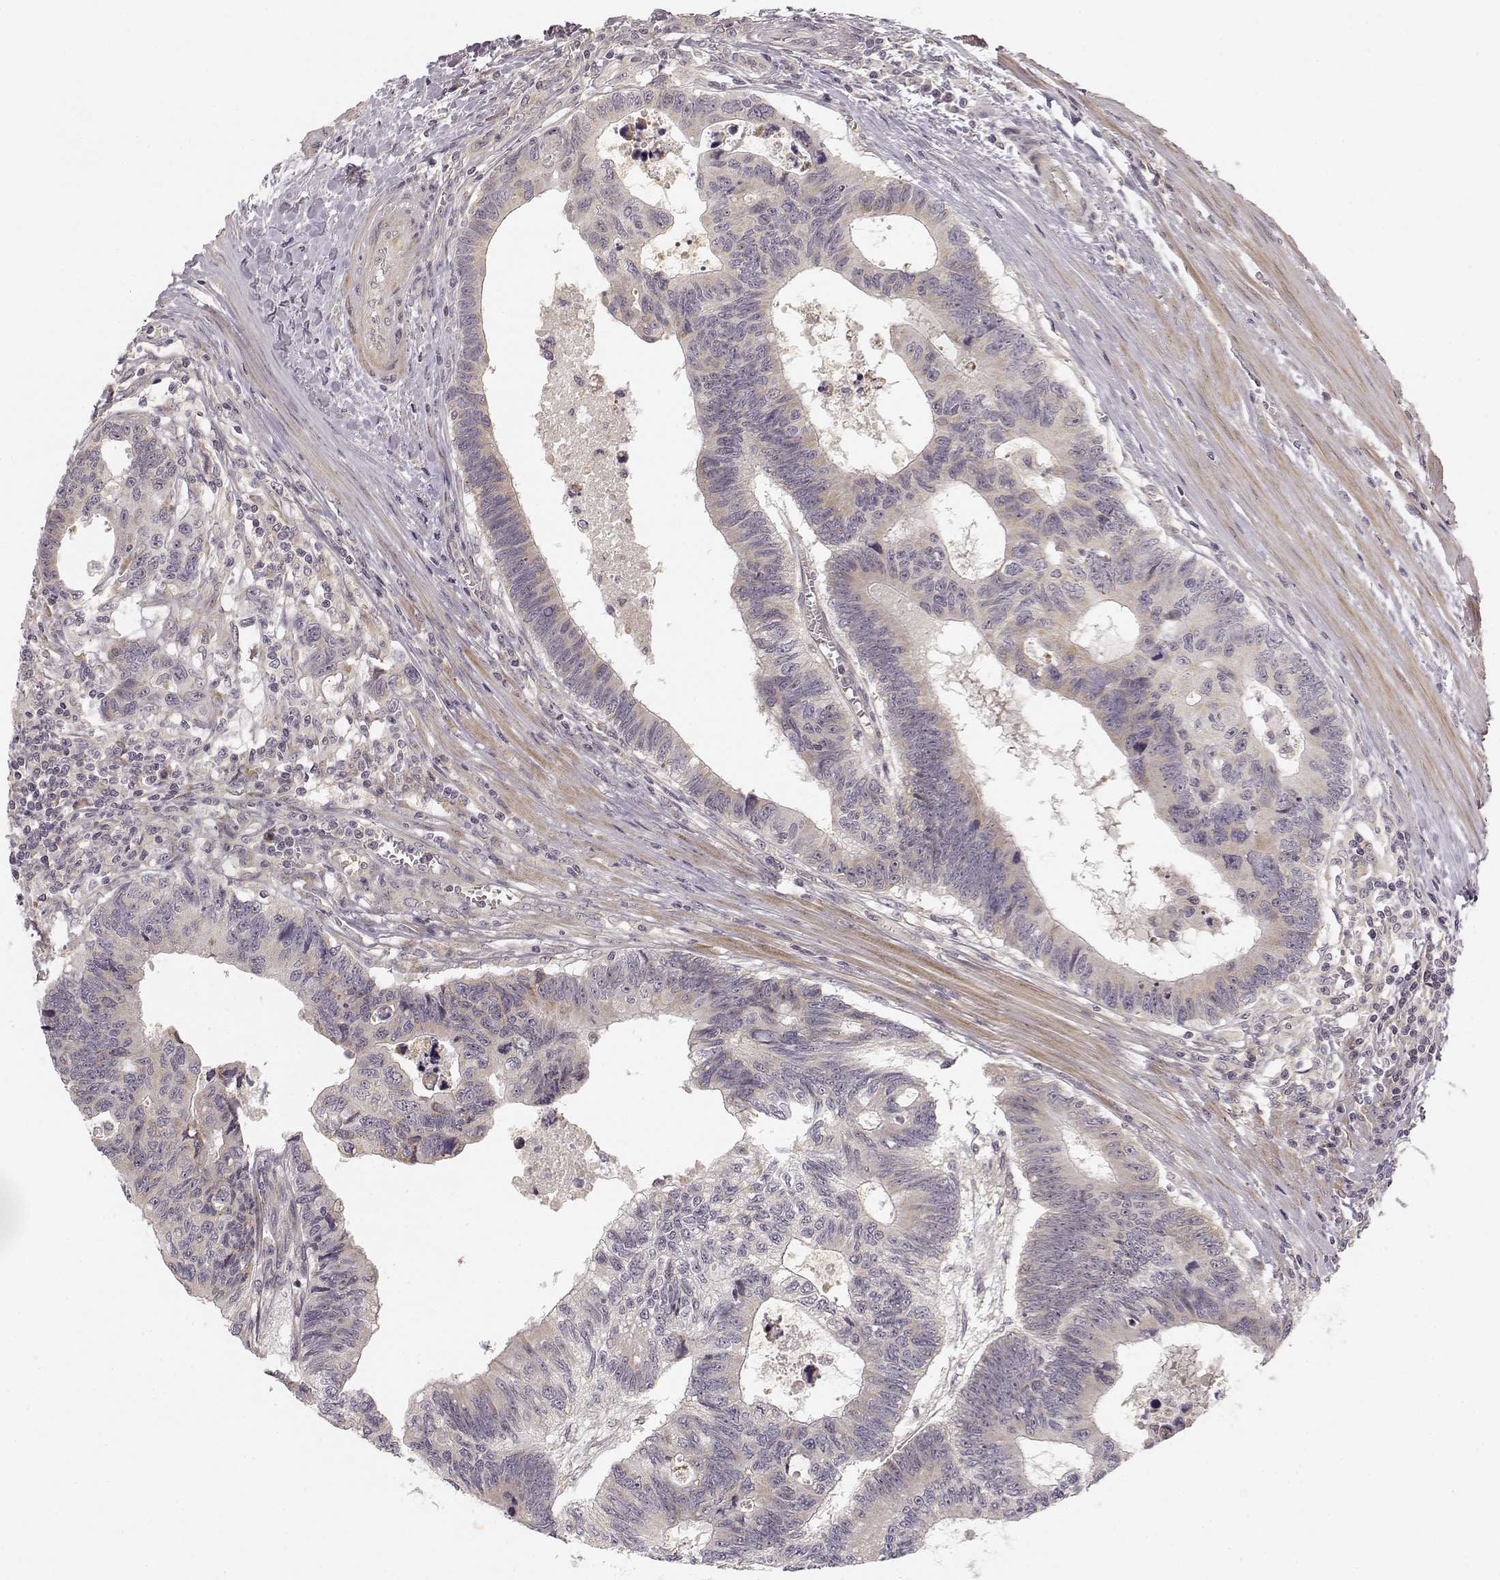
{"staining": {"intensity": "weak", "quantity": "25%-75%", "location": "cytoplasmic/membranous"}, "tissue": "colorectal cancer", "cell_type": "Tumor cells", "image_type": "cancer", "snomed": [{"axis": "morphology", "description": "Adenocarcinoma, NOS"}, {"axis": "topography", "description": "Colon"}], "caption": "Protein expression by IHC exhibits weak cytoplasmic/membranous expression in approximately 25%-75% of tumor cells in adenocarcinoma (colorectal). Immunohistochemistry (ihc) stains the protein in brown and the nuclei are stained blue.", "gene": "MED12L", "patient": {"sex": "female", "age": 77}}